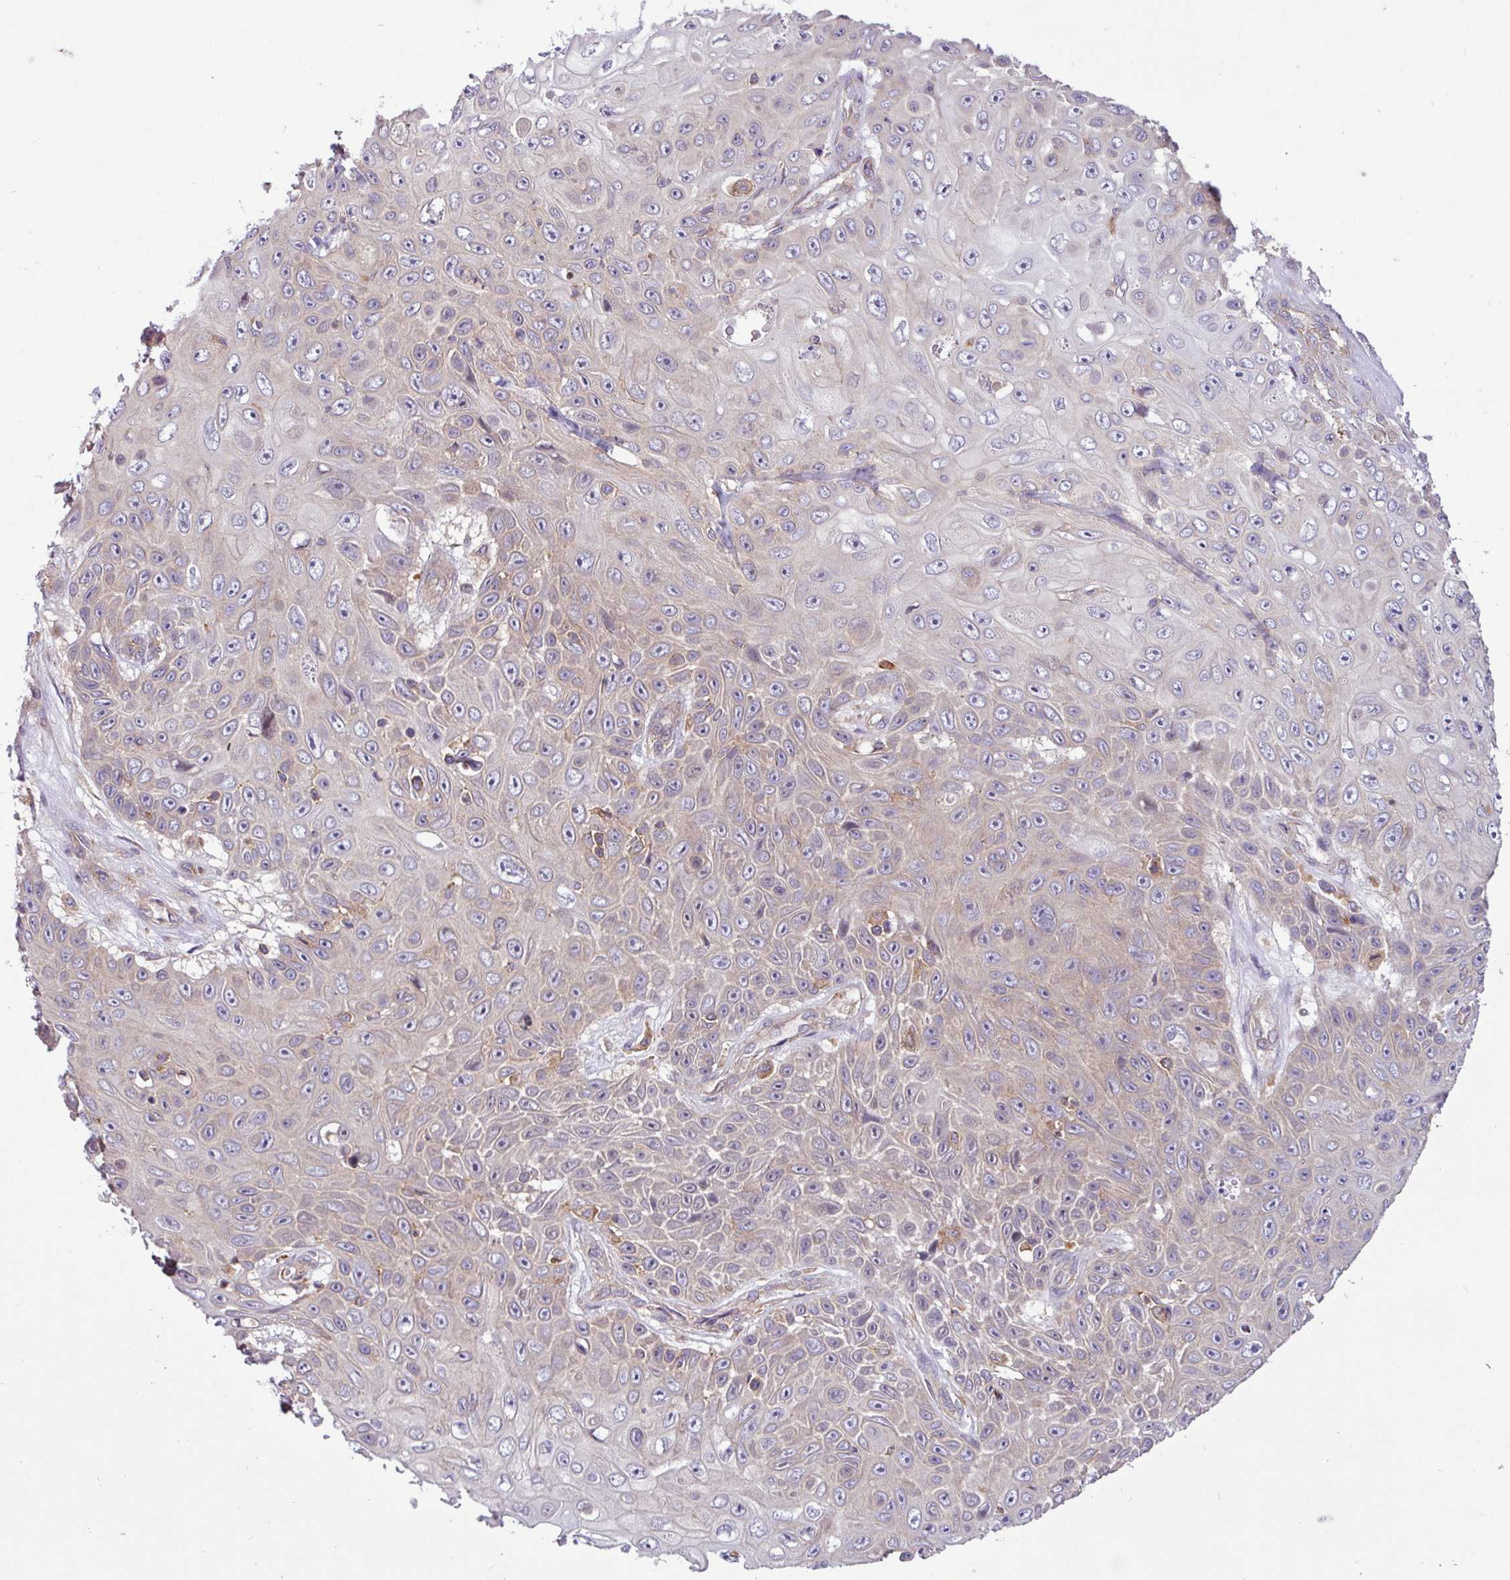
{"staining": {"intensity": "weak", "quantity": "<25%", "location": "cytoplasmic/membranous"}, "tissue": "skin cancer", "cell_type": "Tumor cells", "image_type": "cancer", "snomed": [{"axis": "morphology", "description": "Squamous cell carcinoma, NOS"}, {"axis": "topography", "description": "Skin"}], "caption": "DAB immunohistochemical staining of human skin cancer displays no significant positivity in tumor cells.", "gene": "ACTR3", "patient": {"sex": "male", "age": 82}}